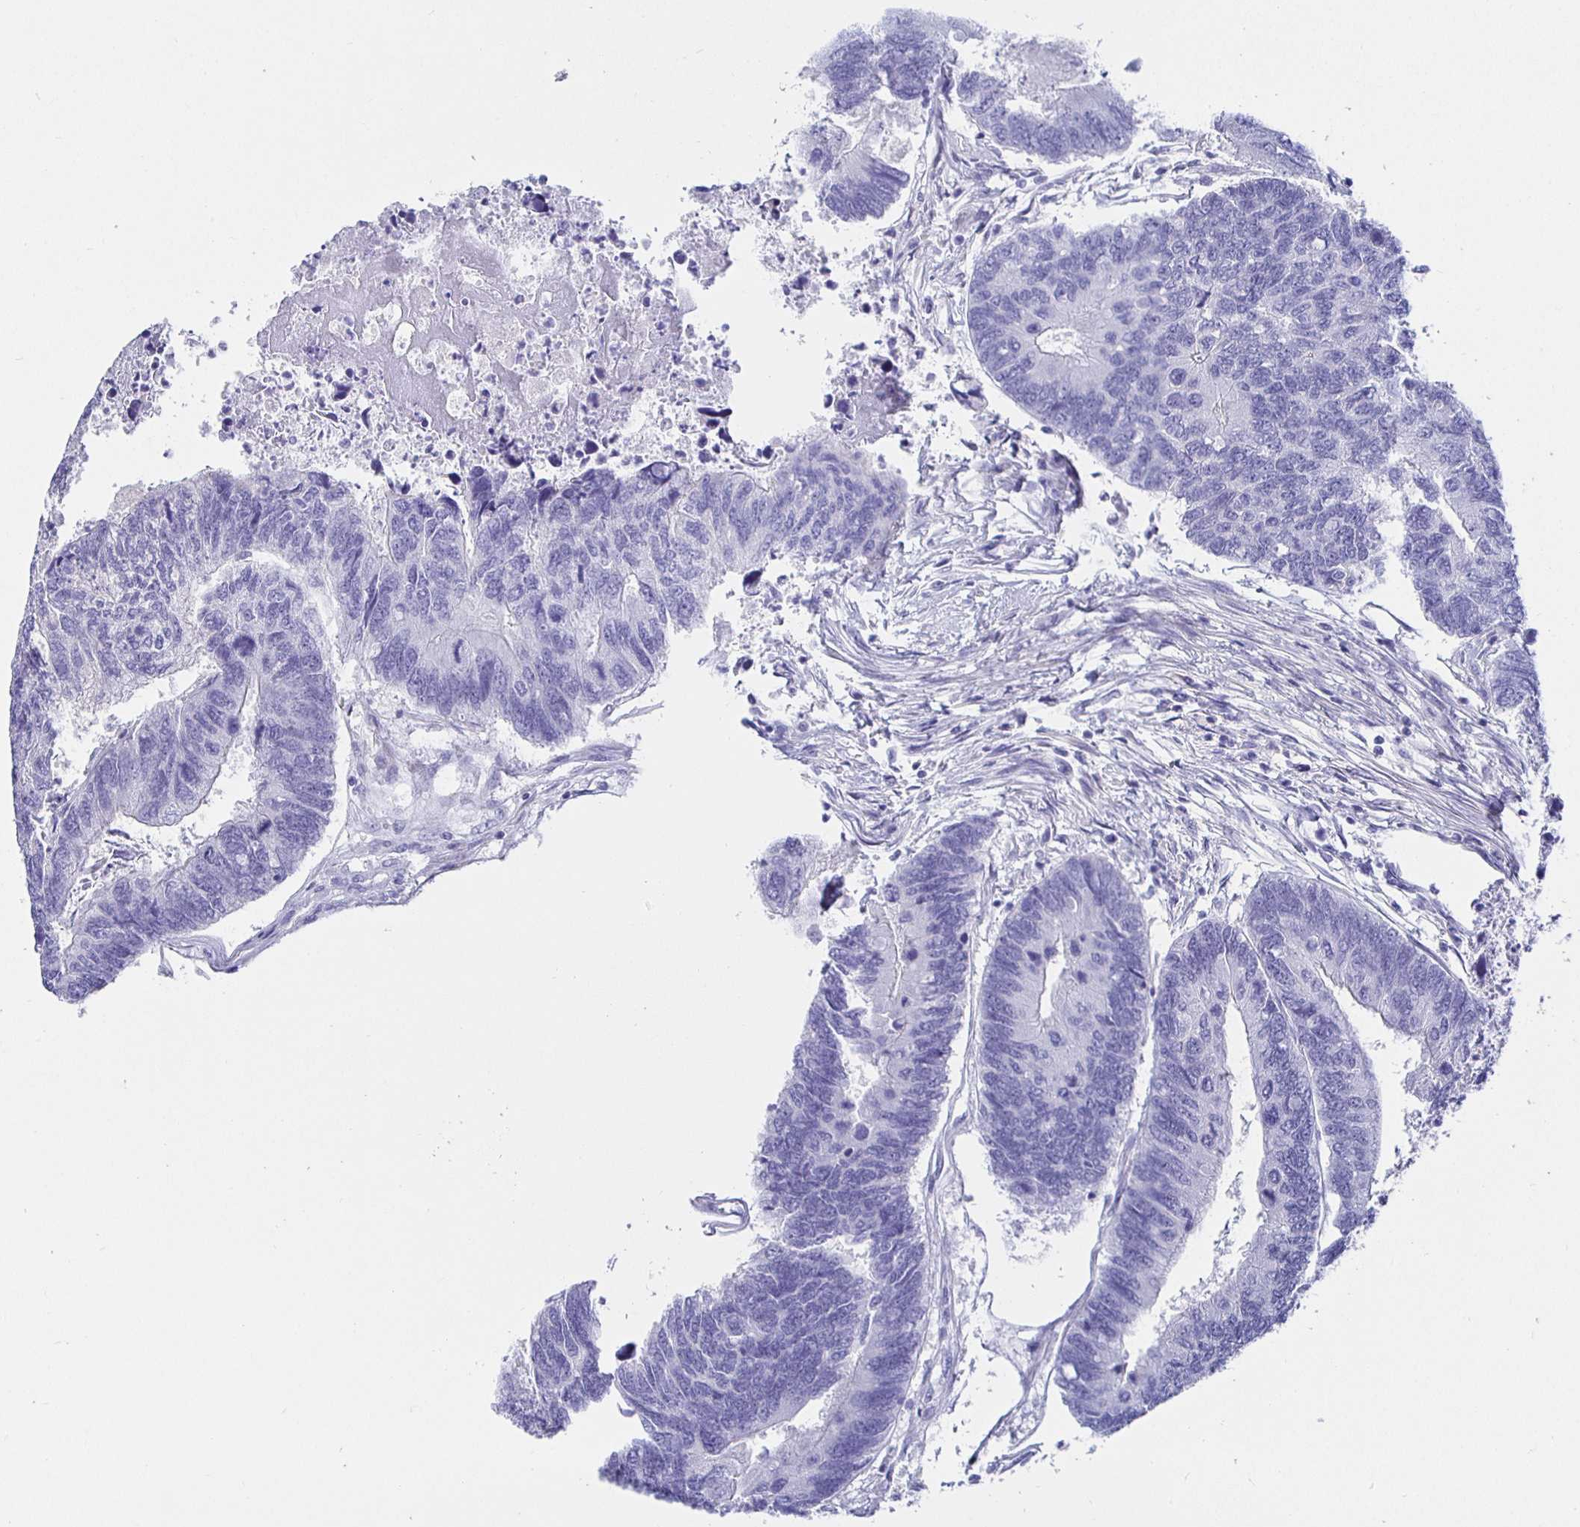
{"staining": {"intensity": "negative", "quantity": "none", "location": "none"}, "tissue": "colorectal cancer", "cell_type": "Tumor cells", "image_type": "cancer", "snomed": [{"axis": "morphology", "description": "Adenocarcinoma, NOS"}, {"axis": "topography", "description": "Colon"}], "caption": "DAB (3,3'-diaminobenzidine) immunohistochemical staining of colorectal cancer shows no significant staining in tumor cells.", "gene": "HSPA4L", "patient": {"sex": "female", "age": 67}}